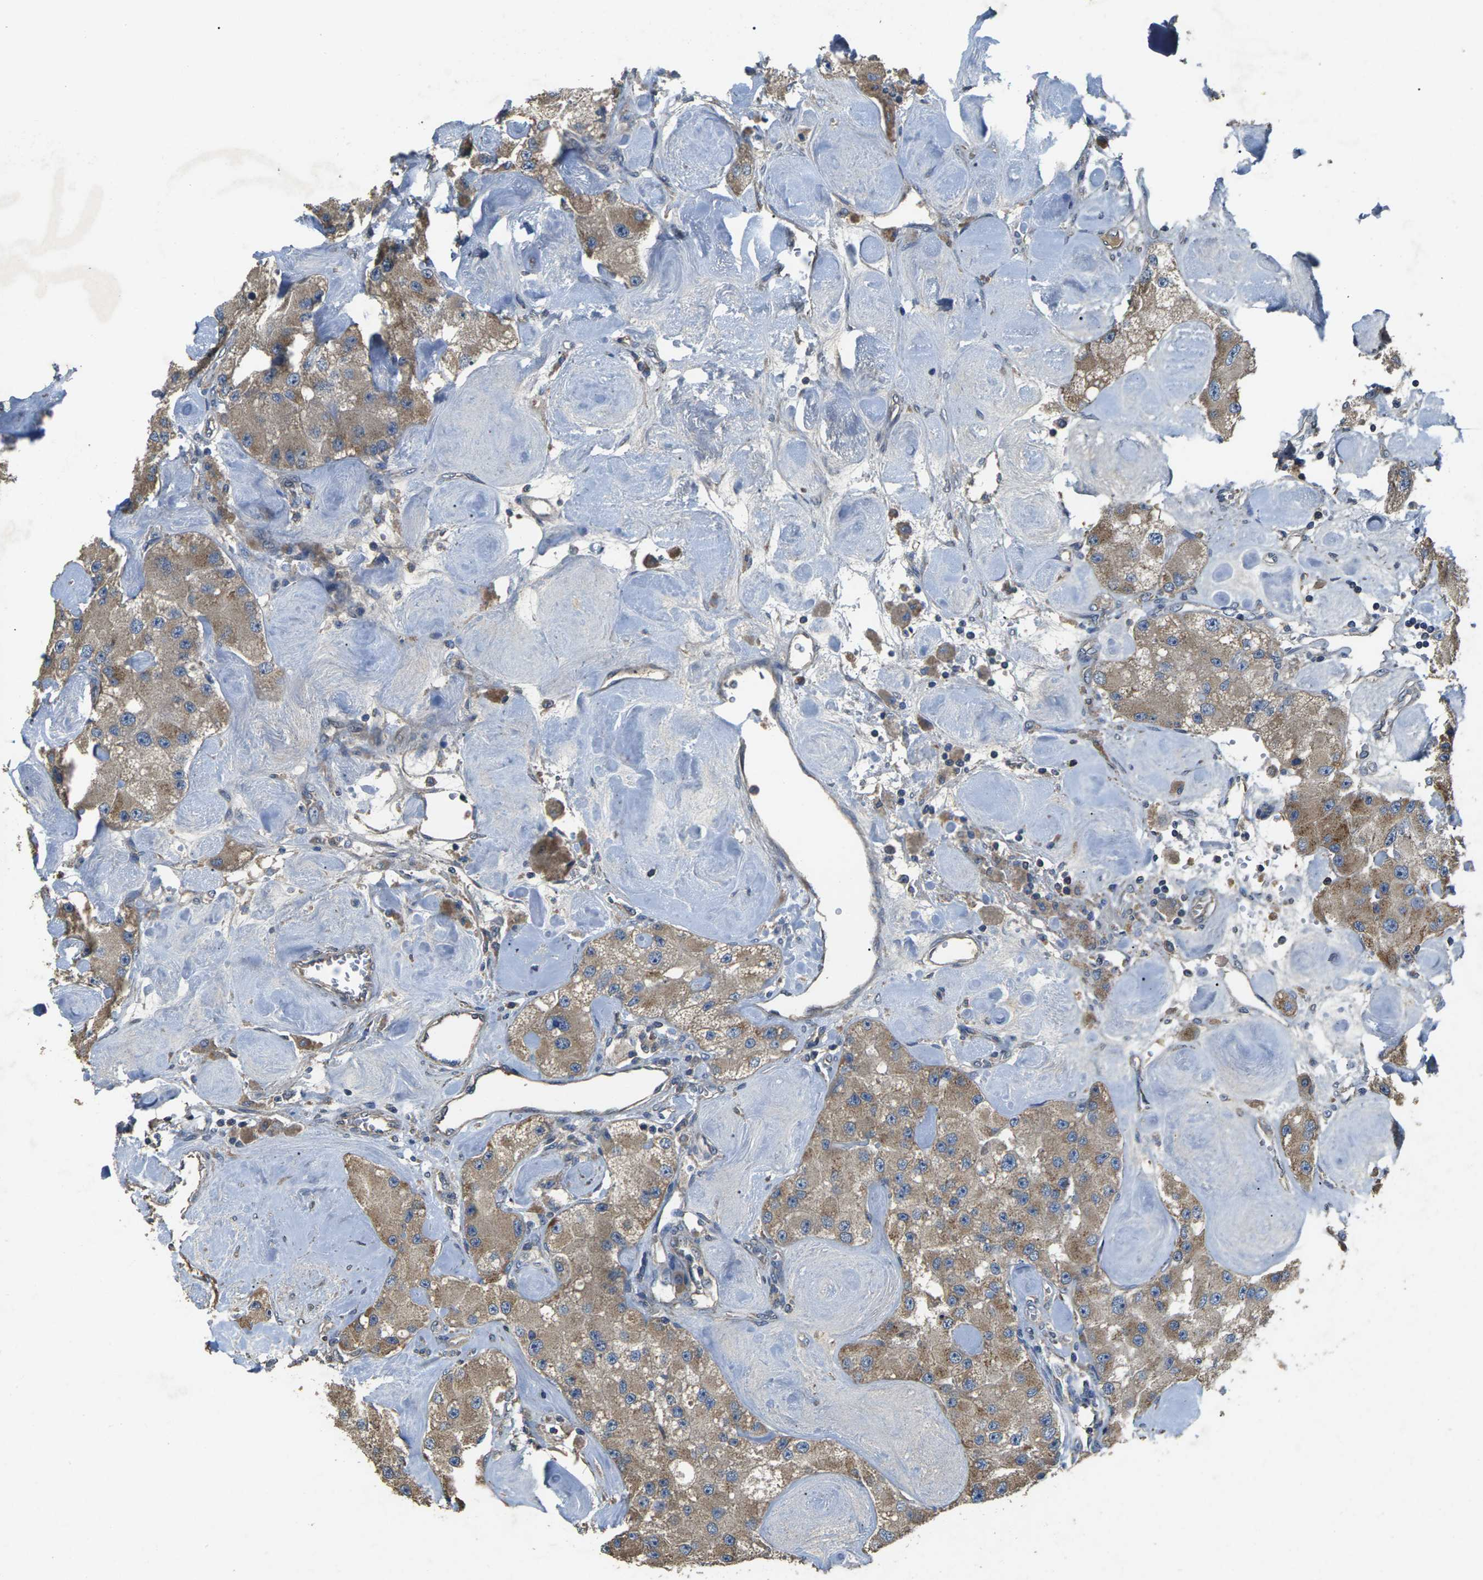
{"staining": {"intensity": "moderate", "quantity": ">75%", "location": "cytoplasmic/membranous"}, "tissue": "carcinoid", "cell_type": "Tumor cells", "image_type": "cancer", "snomed": [{"axis": "morphology", "description": "Carcinoid, malignant, NOS"}, {"axis": "topography", "description": "Pancreas"}], "caption": "Brown immunohistochemical staining in carcinoid reveals moderate cytoplasmic/membranous positivity in approximately >75% of tumor cells.", "gene": "B4GAT1", "patient": {"sex": "male", "age": 41}}